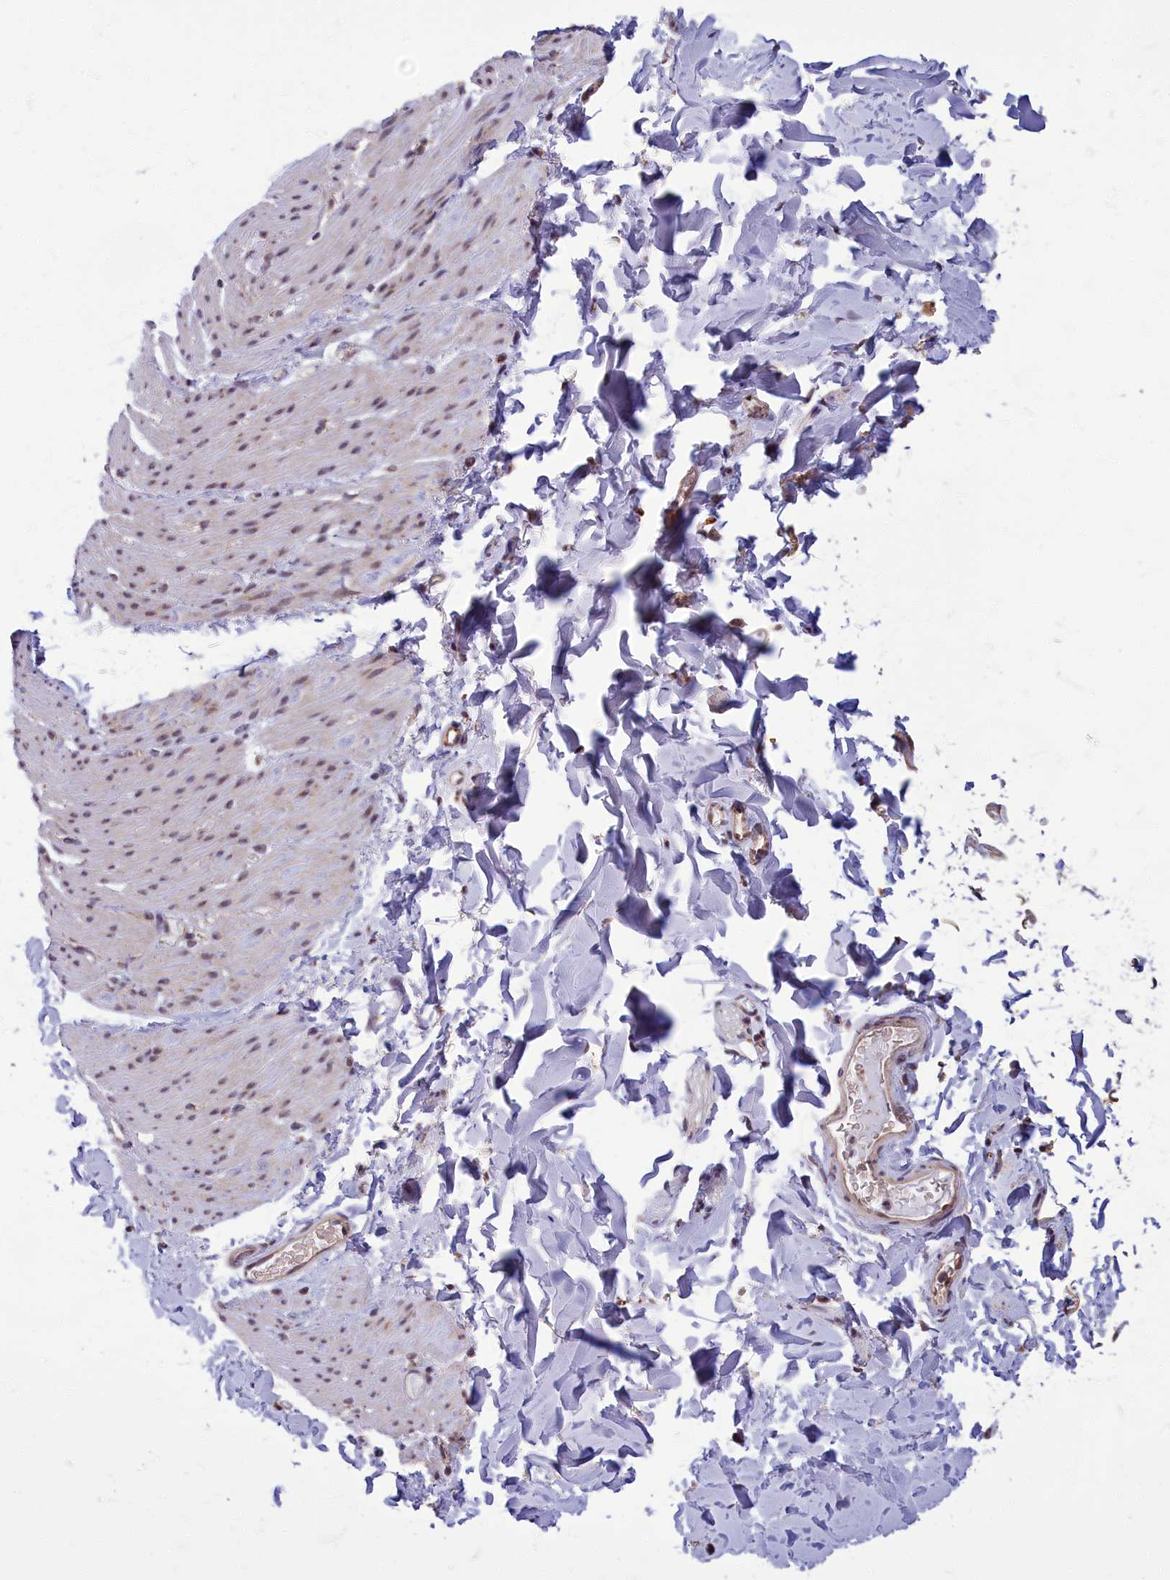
{"staining": {"intensity": "weak", "quantity": "25%-75%", "location": "nuclear"}, "tissue": "smooth muscle", "cell_type": "Smooth muscle cells", "image_type": "normal", "snomed": [{"axis": "morphology", "description": "Normal tissue, NOS"}, {"axis": "topography", "description": "Colon"}, {"axis": "topography", "description": "Peripheral nerve tissue"}], "caption": "Immunohistochemical staining of benign smooth muscle displays 25%-75% levels of weak nuclear protein staining in about 25%-75% of smooth muscle cells. (DAB IHC, brown staining for protein, blue staining for nuclei).", "gene": "EARS2", "patient": {"sex": "female", "age": 61}}